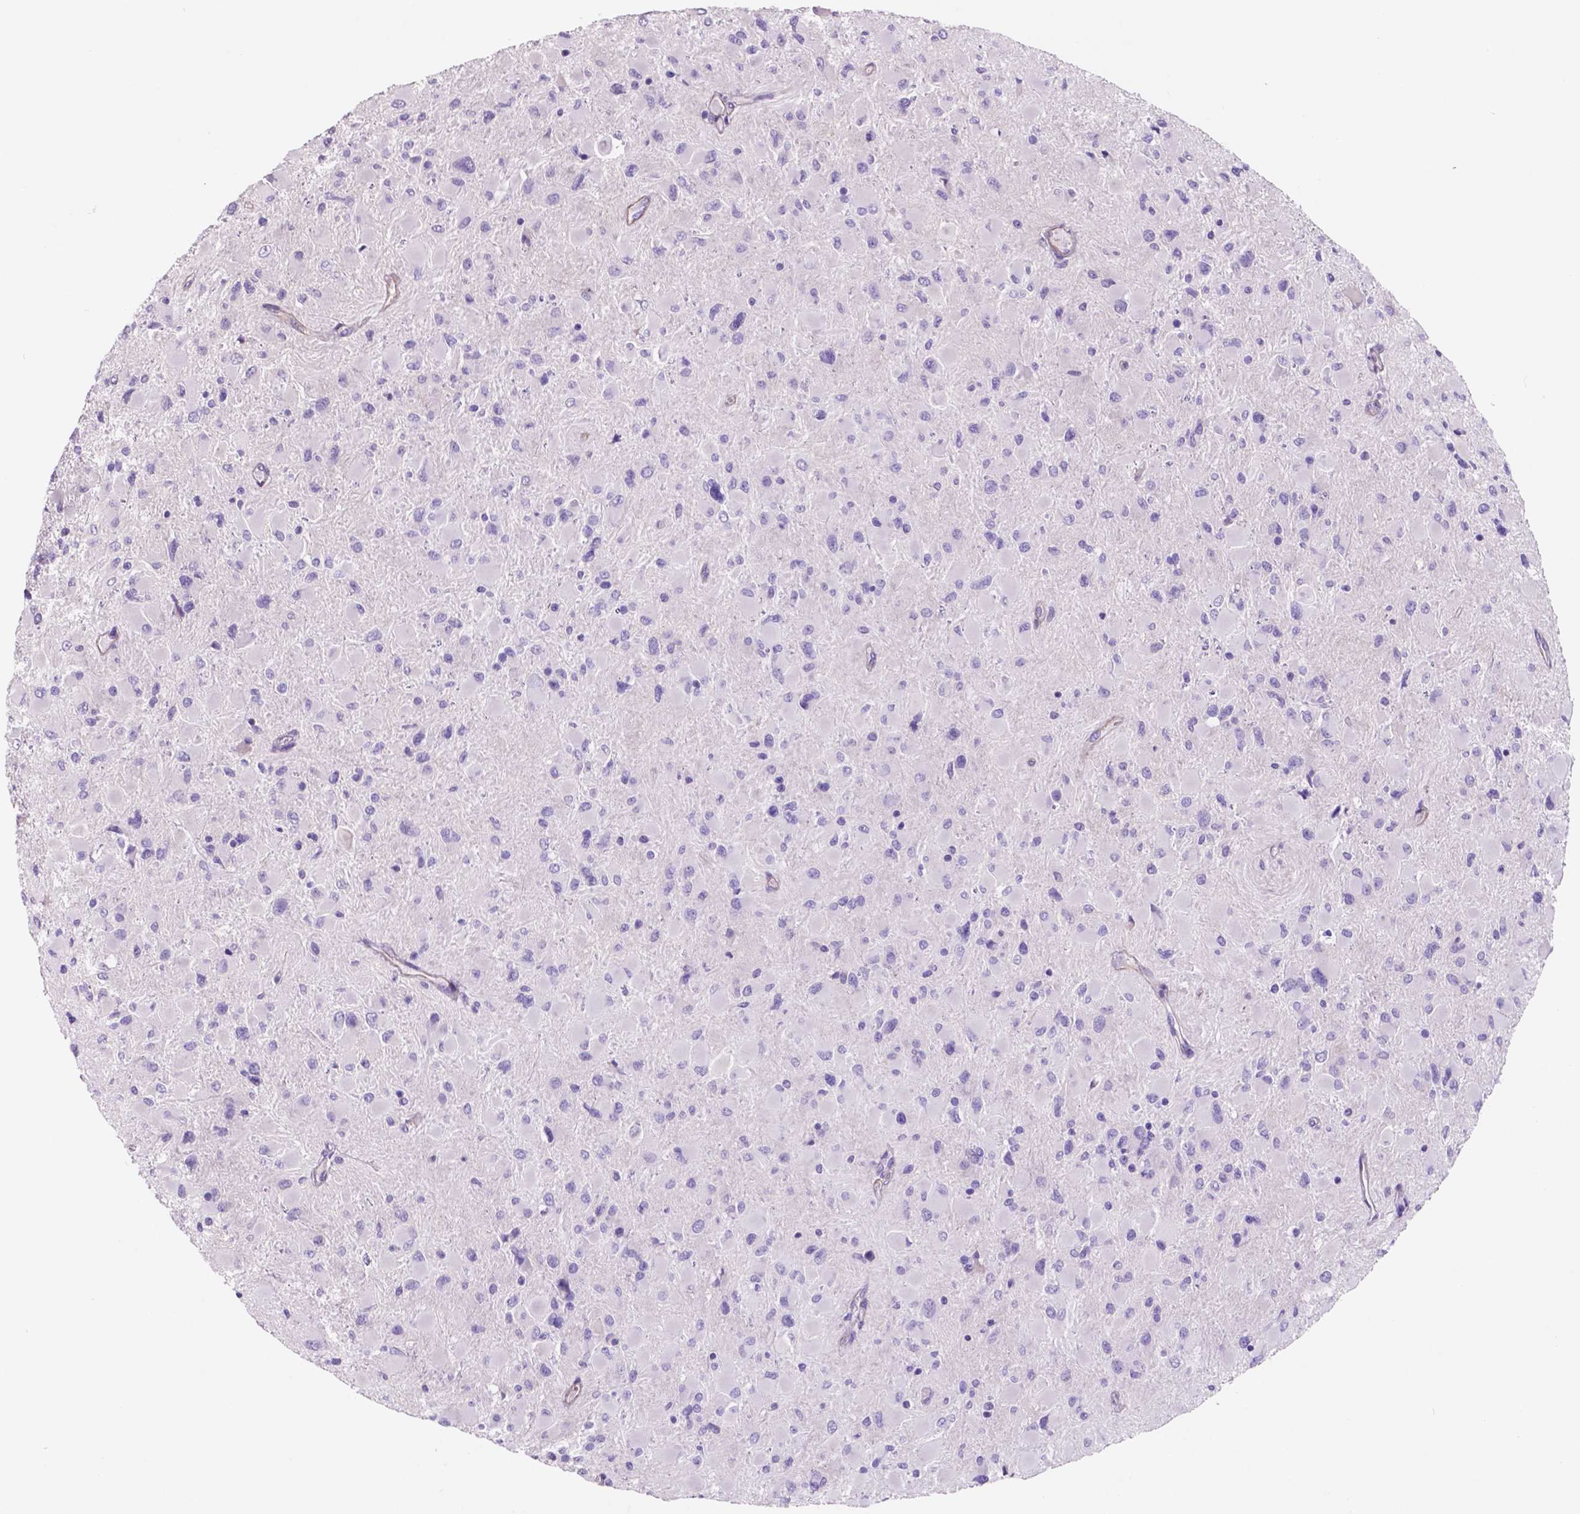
{"staining": {"intensity": "negative", "quantity": "none", "location": "none"}, "tissue": "glioma", "cell_type": "Tumor cells", "image_type": "cancer", "snomed": [{"axis": "morphology", "description": "Glioma, malignant, High grade"}, {"axis": "topography", "description": "Cerebral cortex"}], "caption": "The image reveals no staining of tumor cells in glioma.", "gene": "TOR2A", "patient": {"sex": "female", "age": 36}}